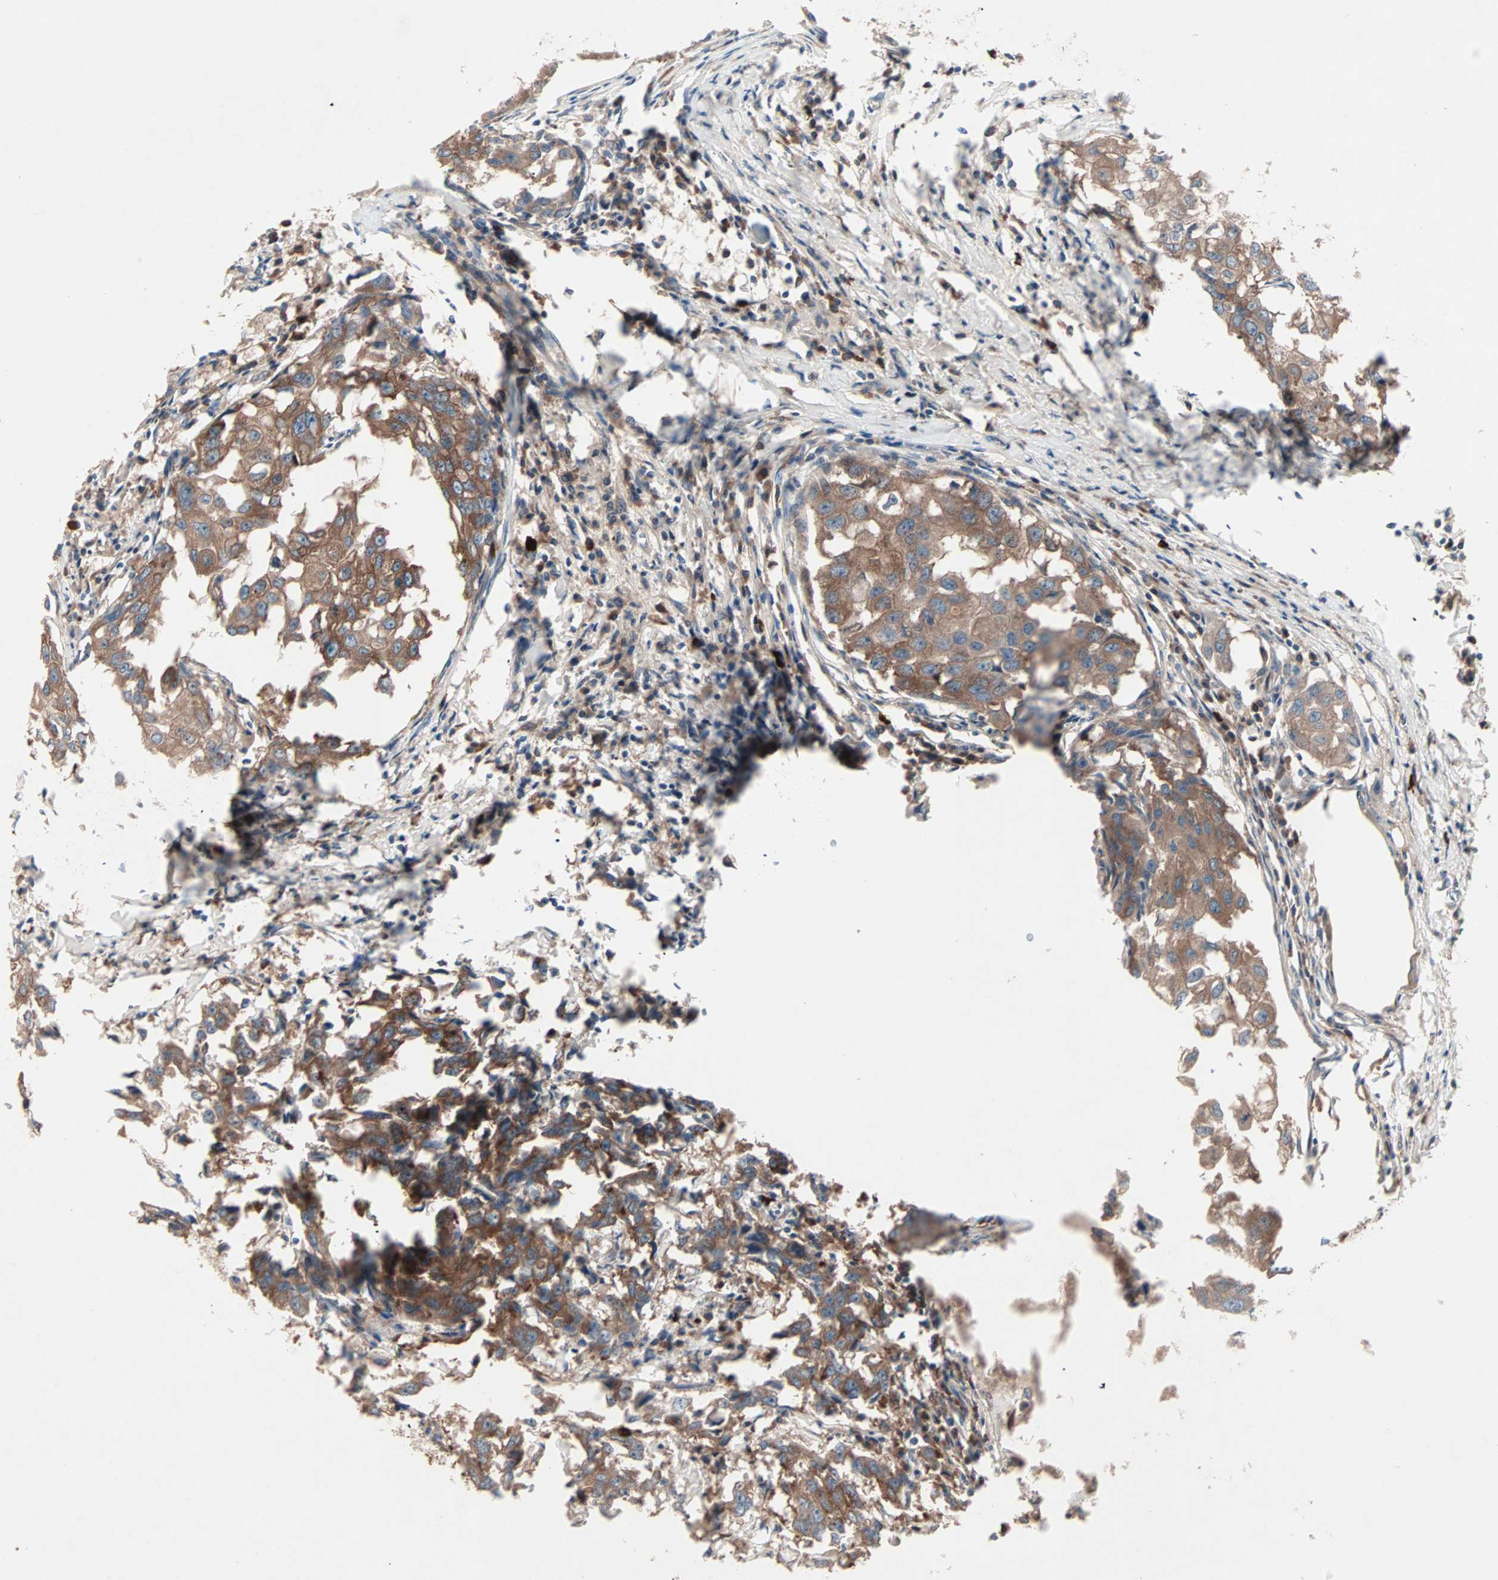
{"staining": {"intensity": "moderate", "quantity": ">75%", "location": "cytoplasmic/membranous"}, "tissue": "breast cancer", "cell_type": "Tumor cells", "image_type": "cancer", "snomed": [{"axis": "morphology", "description": "Duct carcinoma"}, {"axis": "topography", "description": "Breast"}], "caption": "Human breast infiltrating ductal carcinoma stained for a protein (brown) reveals moderate cytoplasmic/membranous positive staining in about >75% of tumor cells.", "gene": "CAD", "patient": {"sex": "female", "age": 27}}